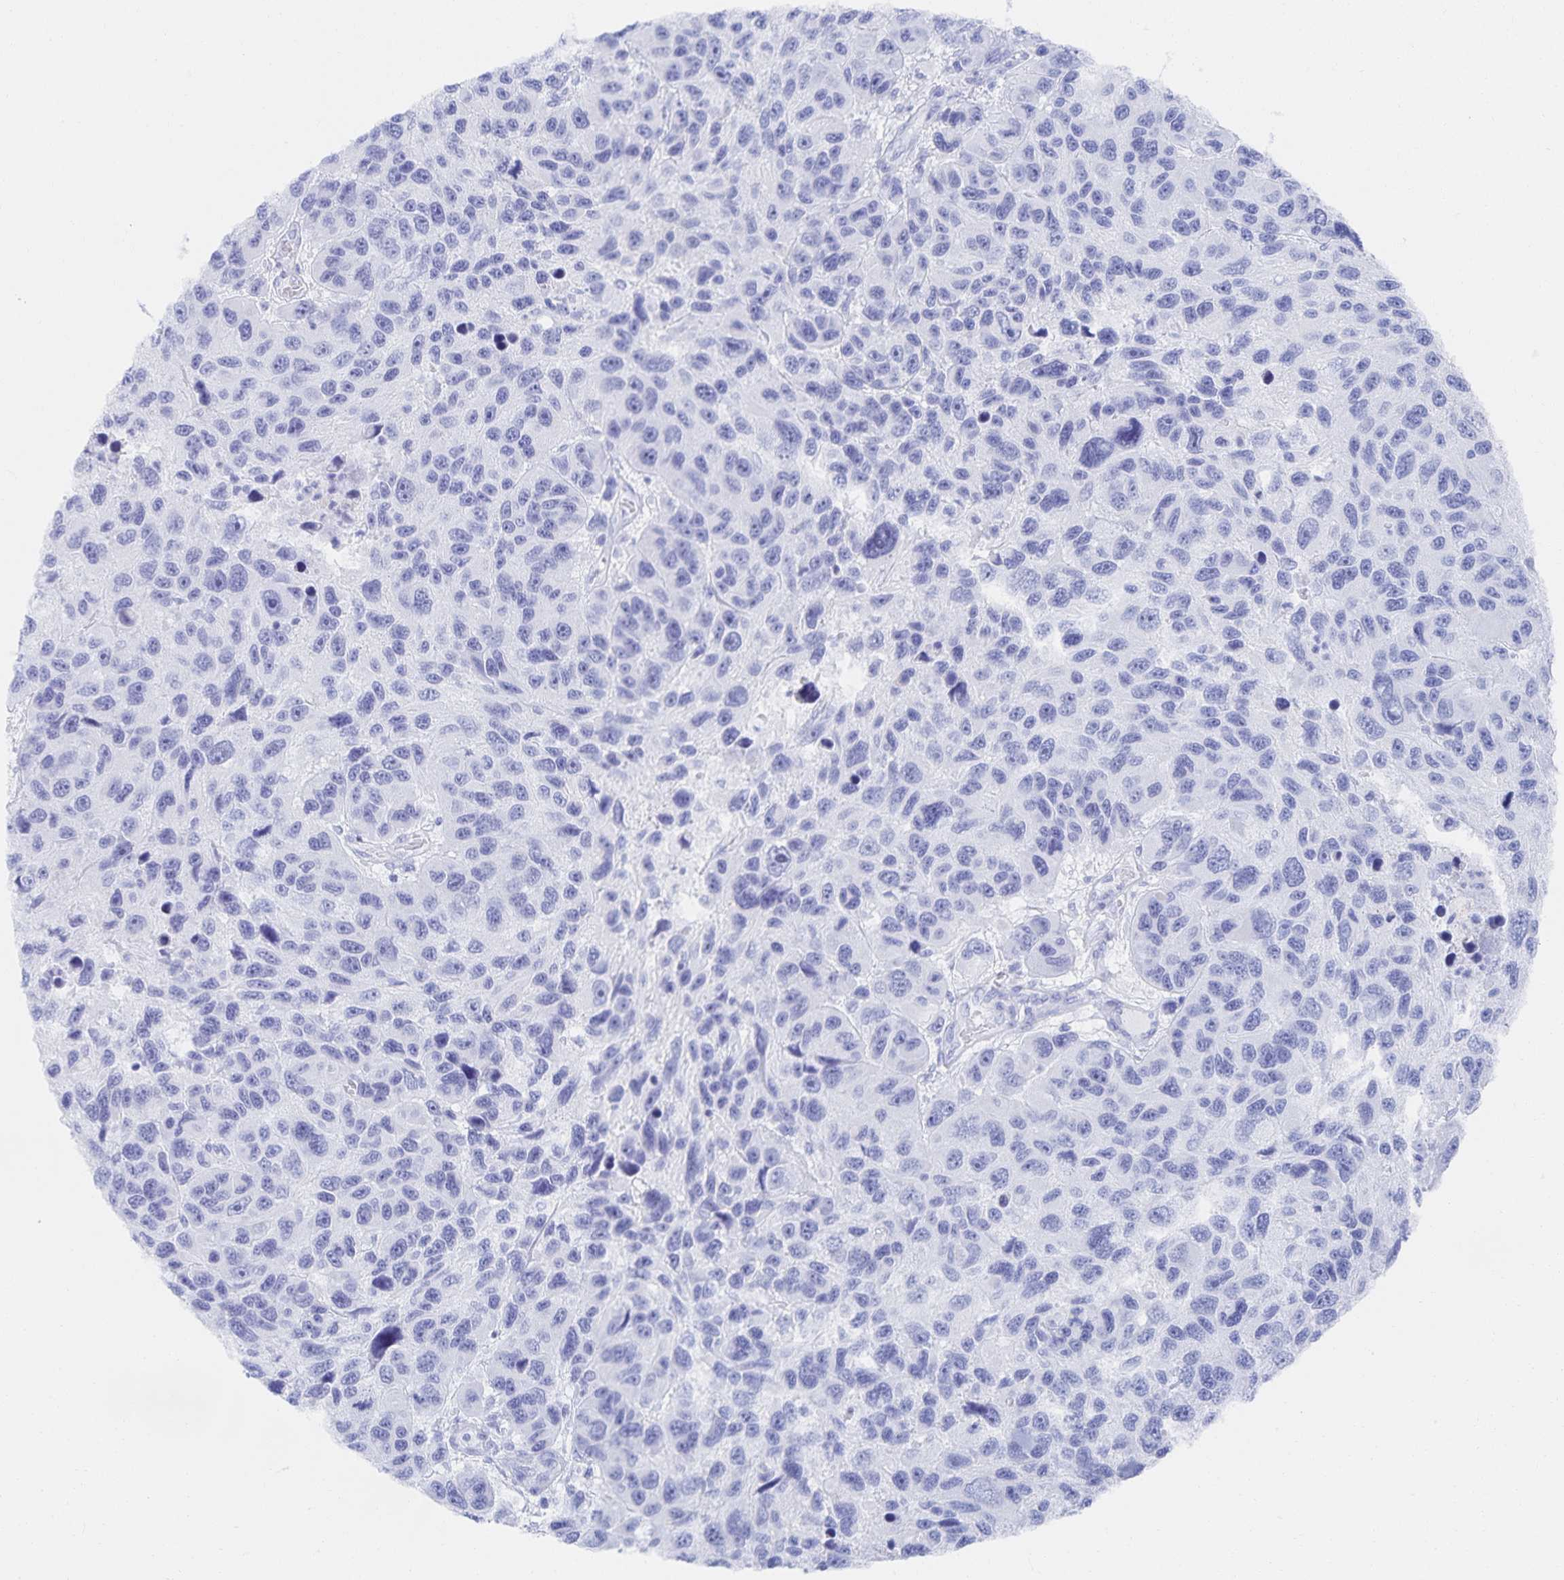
{"staining": {"intensity": "negative", "quantity": "none", "location": "none"}, "tissue": "melanoma", "cell_type": "Tumor cells", "image_type": "cancer", "snomed": [{"axis": "morphology", "description": "Malignant melanoma, NOS"}, {"axis": "topography", "description": "Skin"}], "caption": "A photomicrograph of melanoma stained for a protein reveals no brown staining in tumor cells.", "gene": "SNTN", "patient": {"sex": "male", "age": 53}}